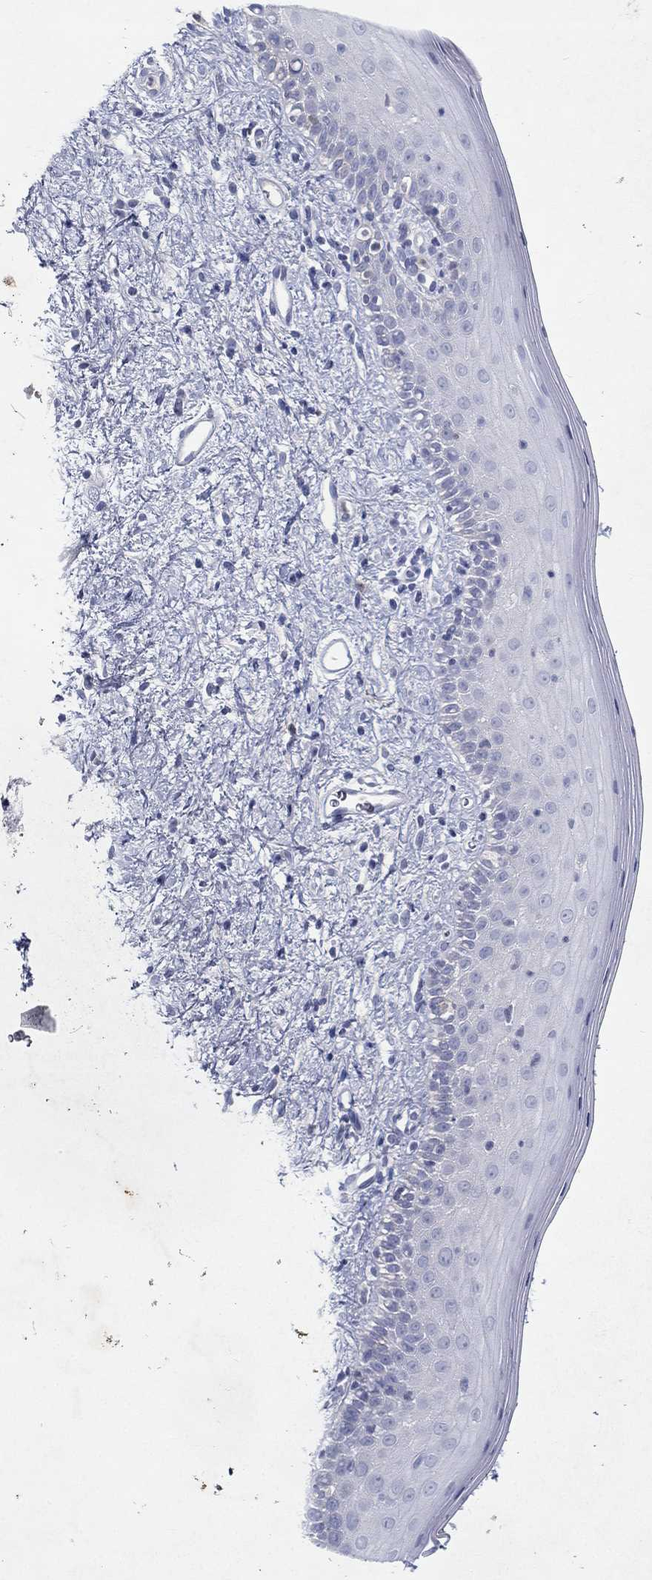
{"staining": {"intensity": "negative", "quantity": "none", "location": "none"}, "tissue": "vagina", "cell_type": "Squamous epithelial cells", "image_type": "normal", "snomed": [{"axis": "morphology", "description": "Normal tissue, NOS"}, {"axis": "topography", "description": "Vagina"}], "caption": "There is no significant staining in squamous epithelial cells of vagina. (Immunohistochemistry (ihc), brightfield microscopy, high magnification).", "gene": "RGS13", "patient": {"sex": "female", "age": 47}}